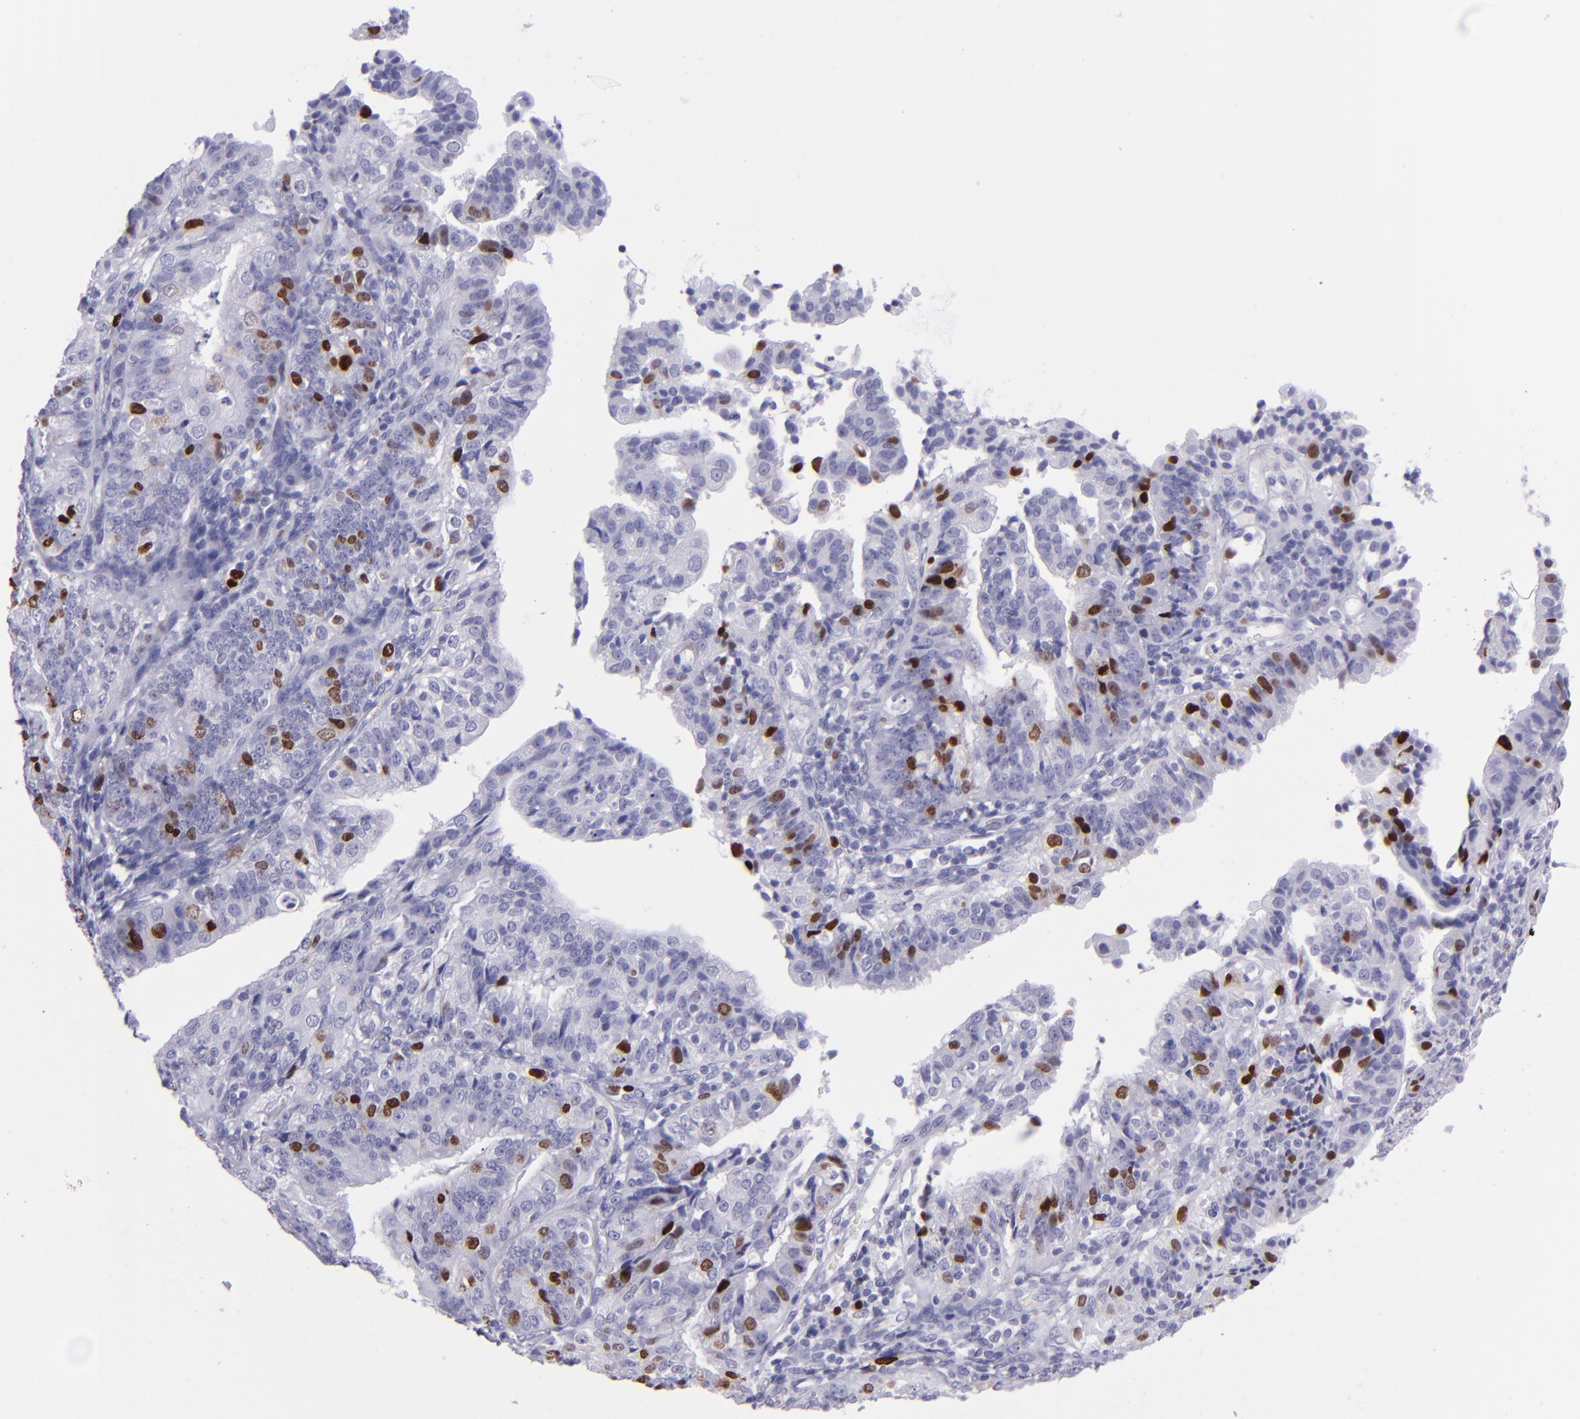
{"staining": {"intensity": "strong", "quantity": "<25%", "location": "nuclear"}, "tissue": "endometrial cancer", "cell_type": "Tumor cells", "image_type": "cancer", "snomed": [{"axis": "morphology", "description": "Adenocarcinoma, NOS"}, {"axis": "topography", "description": "Endometrium"}], "caption": "DAB (3,3'-diaminobenzidine) immunohistochemical staining of adenocarcinoma (endometrial) shows strong nuclear protein expression in approximately <25% of tumor cells. (IHC, brightfield microscopy, high magnification).", "gene": "TOP2A", "patient": {"sex": "female", "age": 56}}